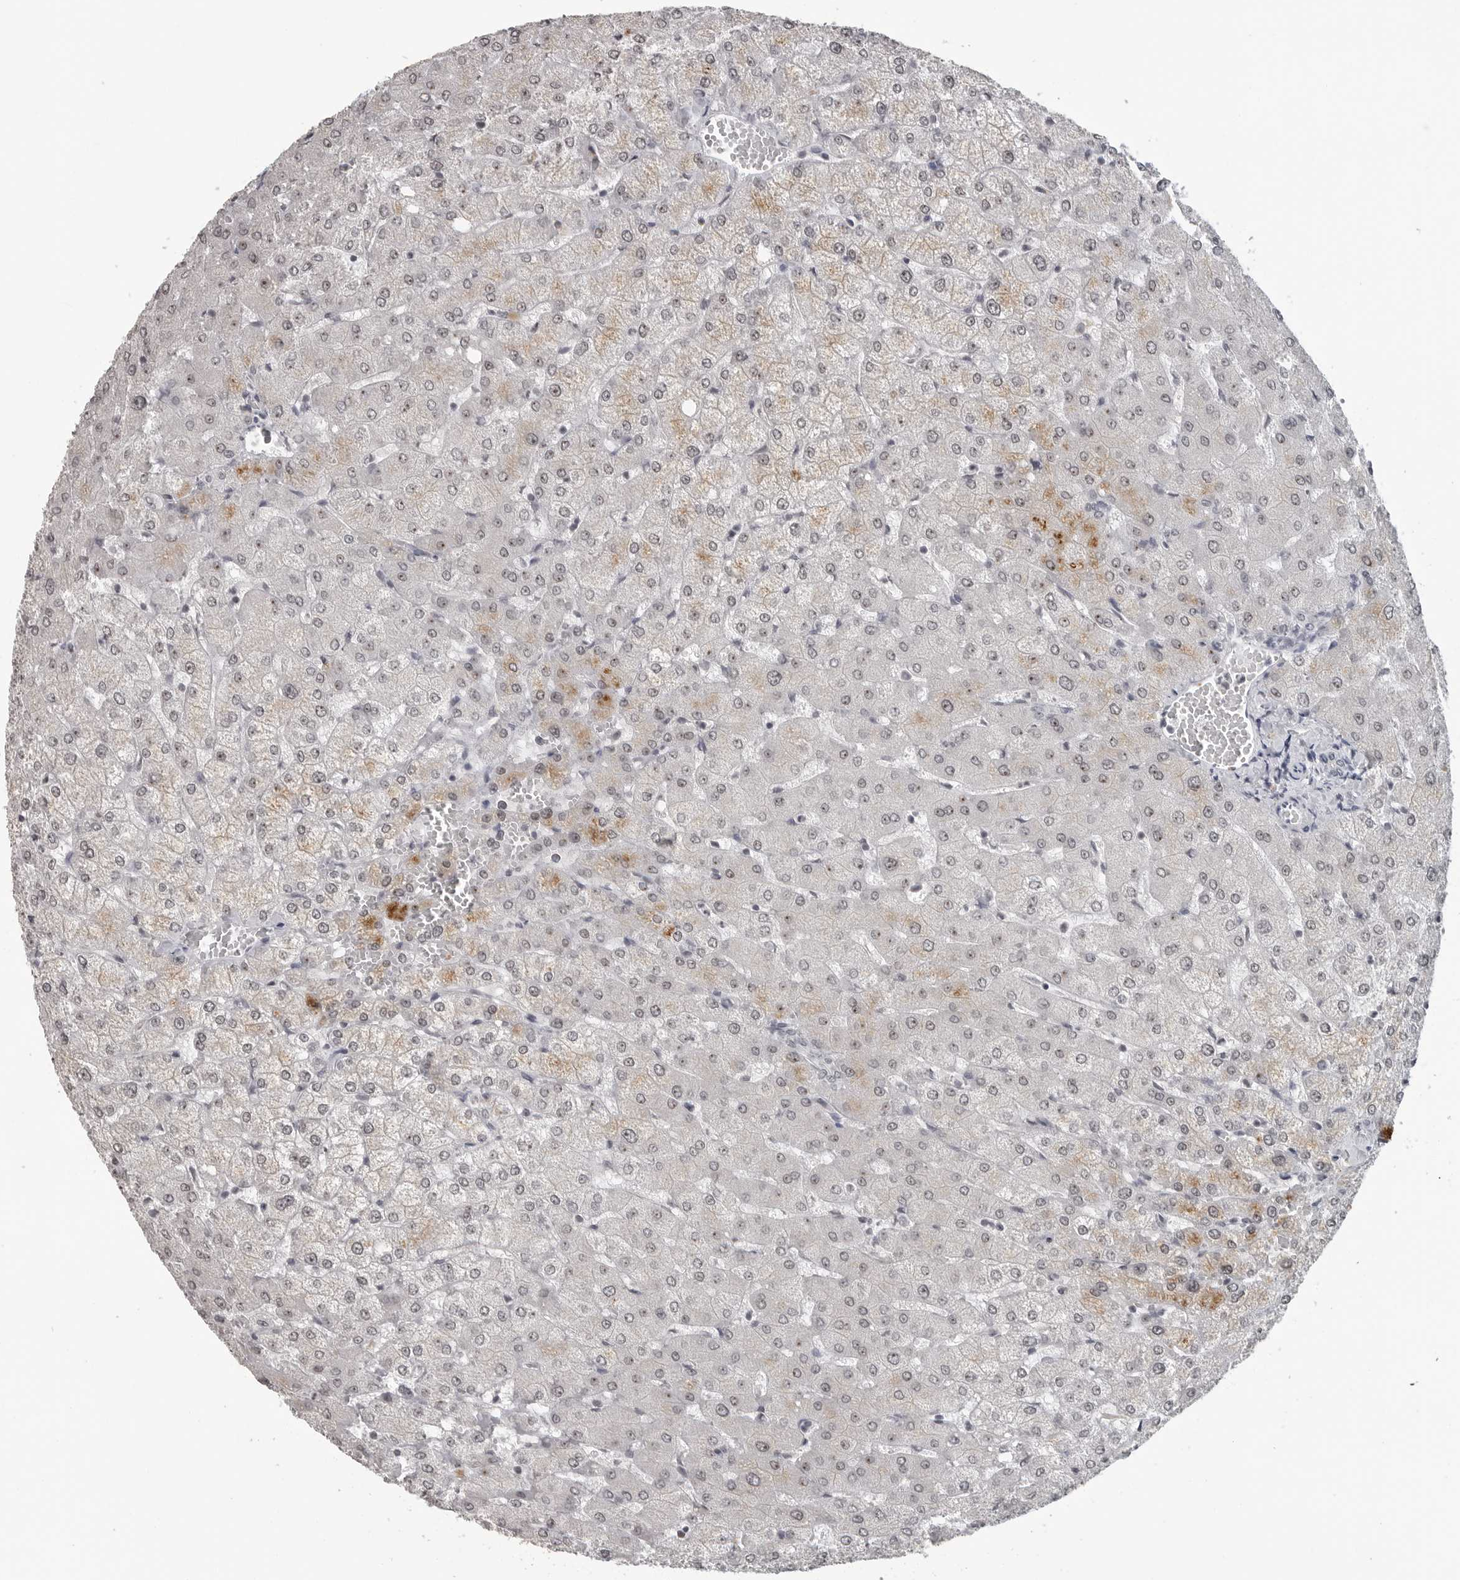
{"staining": {"intensity": "negative", "quantity": "none", "location": "none"}, "tissue": "liver", "cell_type": "Cholangiocytes", "image_type": "normal", "snomed": [{"axis": "morphology", "description": "Normal tissue, NOS"}, {"axis": "topography", "description": "Liver"}], "caption": "Human liver stained for a protein using IHC demonstrates no positivity in cholangiocytes.", "gene": "DDX54", "patient": {"sex": "female", "age": 54}}